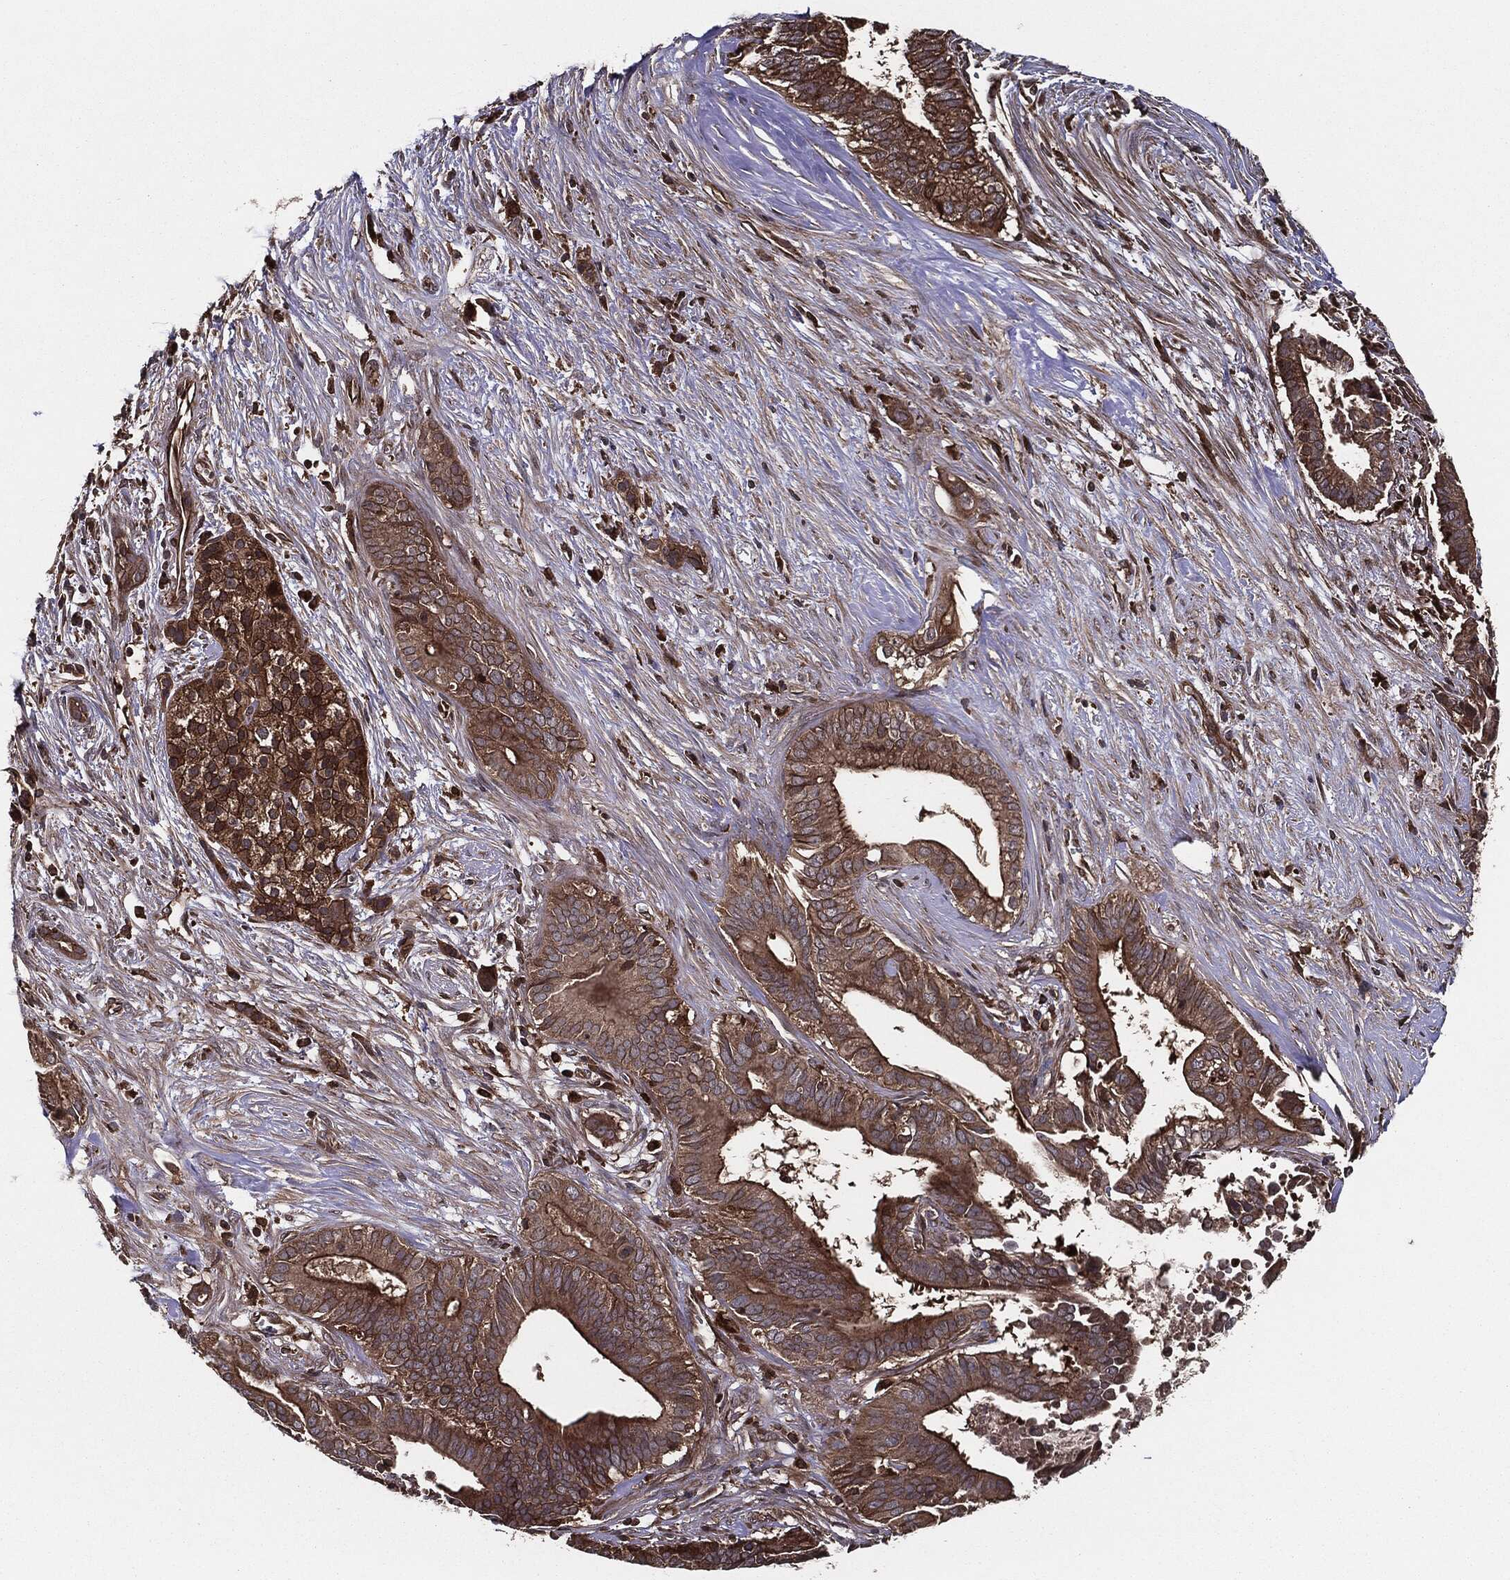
{"staining": {"intensity": "strong", "quantity": ">75%", "location": "cytoplasmic/membranous"}, "tissue": "pancreatic cancer", "cell_type": "Tumor cells", "image_type": "cancer", "snomed": [{"axis": "morphology", "description": "Adenocarcinoma, NOS"}, {"axis": "topography", "description": "Pancreas"}], "caption": "An image of human pancreatic cancer stained for a protein displays strong cytoplasmic/membranous brown staining in tumor cells. (DAB (3,3'-diaminobenzidine) IHC, brown staining for protein, blue staining for nuclei).", "gene": "RAP1GDS1", "patient": {"sex": "male", "age": 61}}